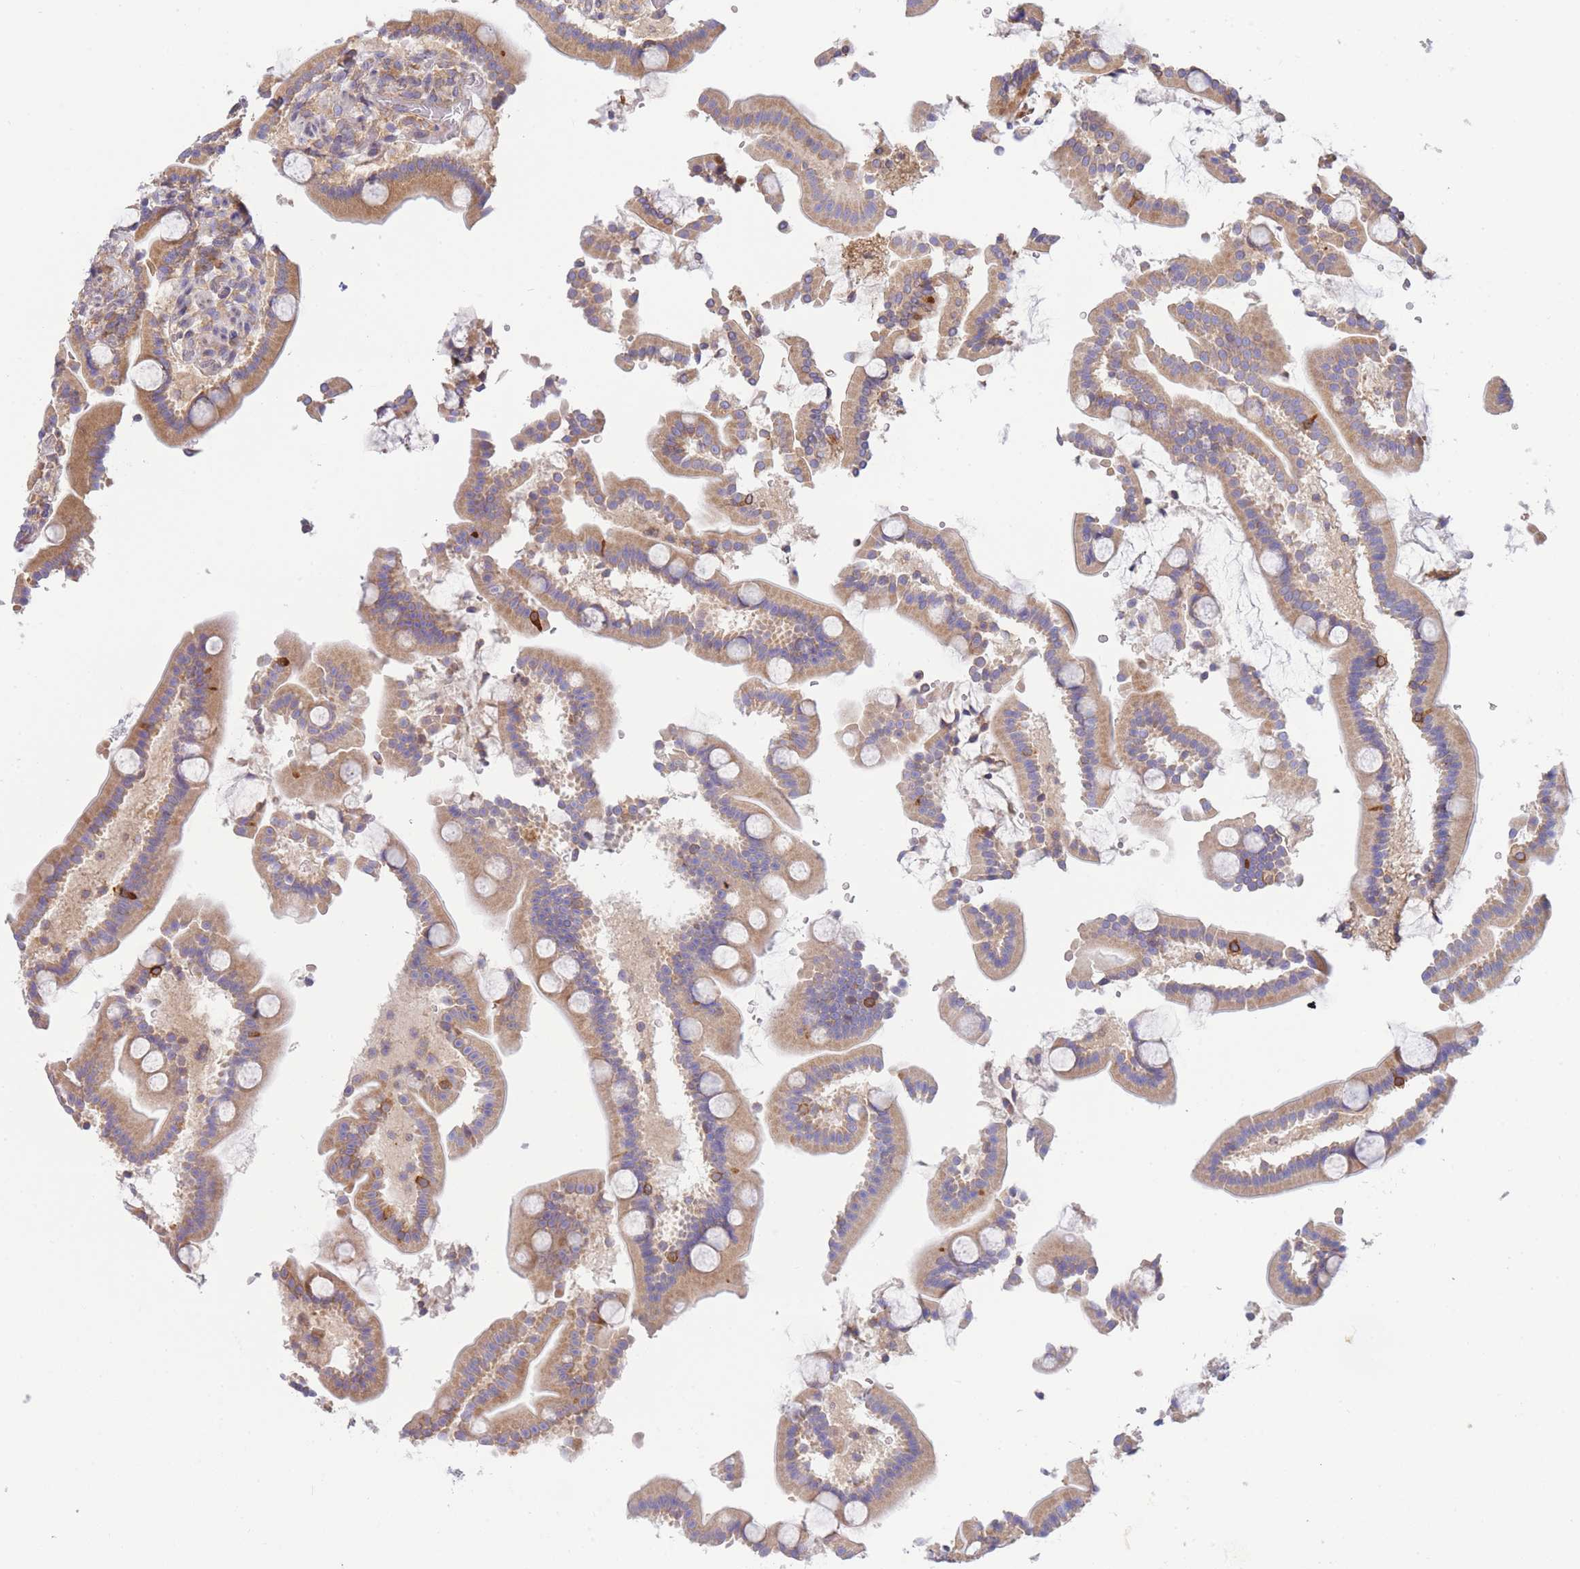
{"staining": {"intensity": "moderate", "quantity": ">75%", "location": "cytoplasmic/membranous"}, "tissue": "duodenum", "cell_type": "Glandular cells", "image_type": "normal", "snomed": [{"axis": "morphology", "description": "Normal tissue, NOS"}, {"axis": "topography", "description": "Duodenum"}], "caption": "Benign duodenum shows moderate cytoplasmic/membranous staining in approximately >75% of glandular cells, visualized by immunohistochemistry.", "gene": "SH2B2", "patient": {"sex": "male", "age": 55}}